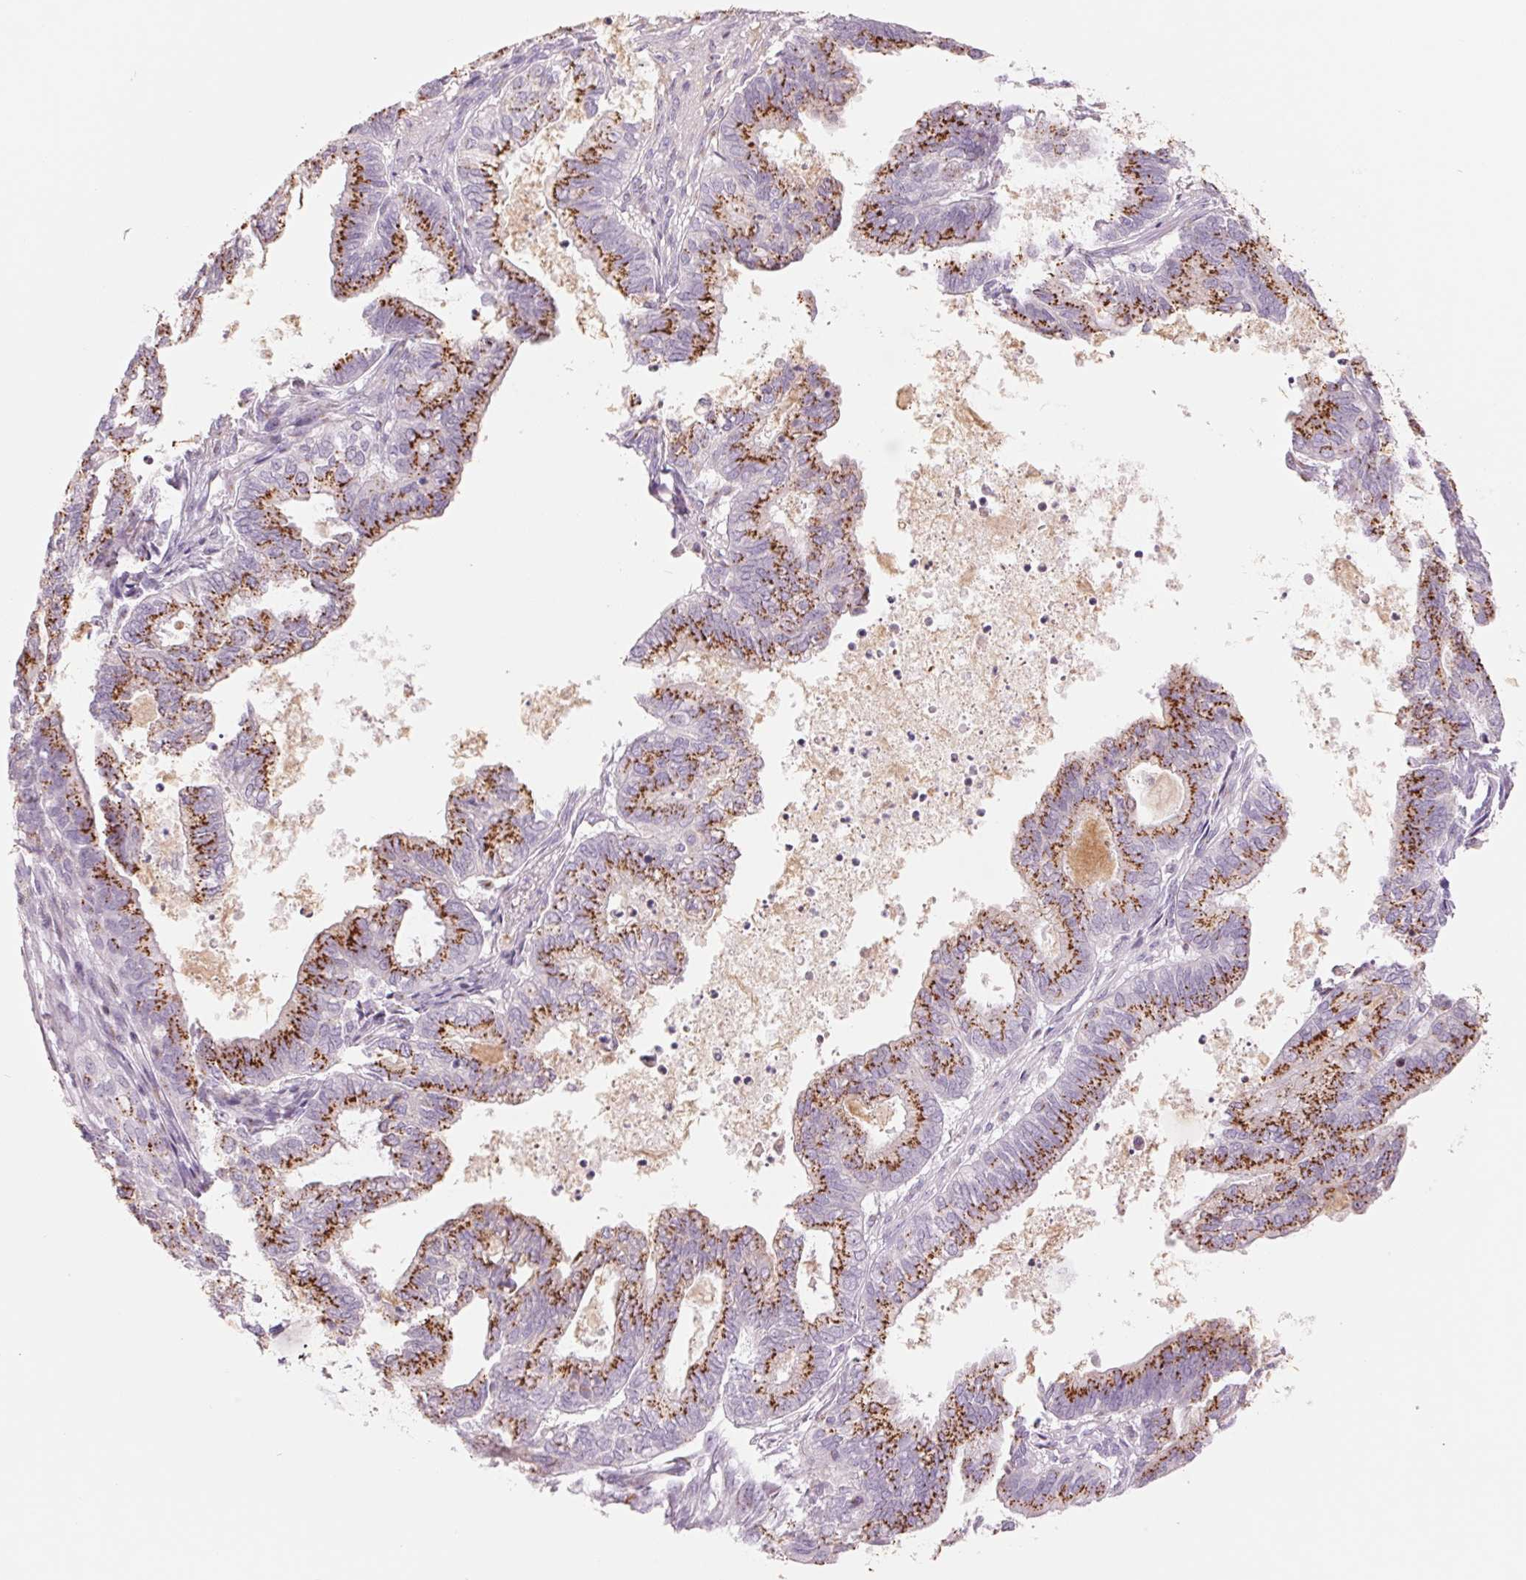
{"staining": {"intensity": "strong", "quantity": ">75%", "location": "cytoplasmic/membranous"}, "tissue": "ovarian cancer", "cell_type": "Tumor cells", "image_type": "cancer", "snomed": [{"axis": "morphology", "description": "Carcinoma, endometroid"}, {"axis": "topography", "description": "Ovary"}], "caption": "Immunohistochemistry (IHC) image of ovarian cancer stained for a protein (brown), which reveals high levels of strong cytoplasmic/membranous staining in about >75% of tumor cells.", "gene": "GALNT7", "patient": {"sex": "female", "age": 64}}